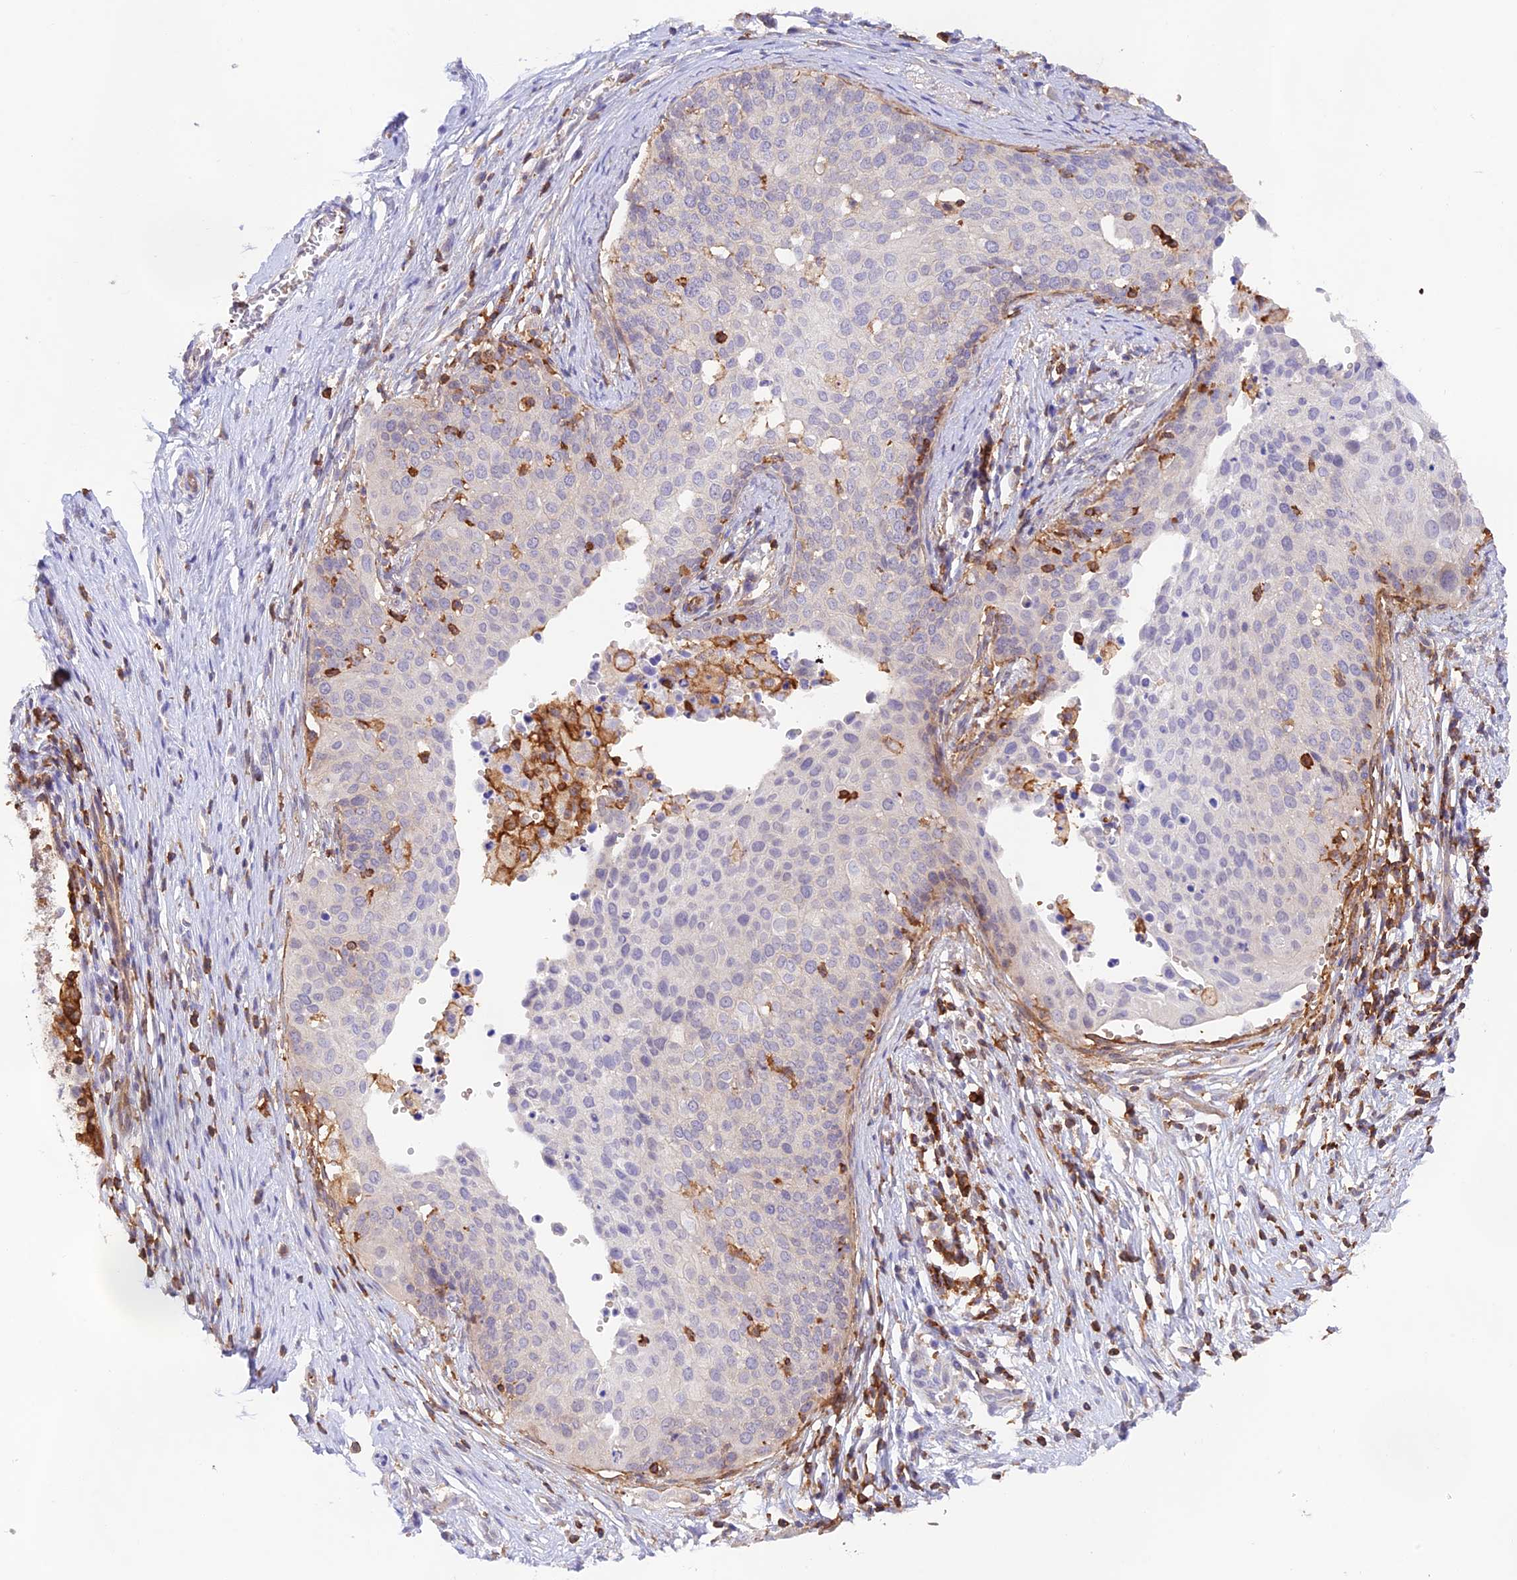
{"staining": {"intensity": "negative", "quantity": "none", "location": "none"}, "tissue": "cervical cancer", "cell_type": "Tumor cells", "image_type": "cancer", "snomed": [{"axis": "morphology", "description": "Squamous cell carcinoma, NOS"}, {"axis": "topography", "description": "Cervix"}], "caption": "Immunohistochemistry (IHC) of cervical cancer demonstrates no staining in tumor cells.", "gene": "DENND1C", "patient": {"sex": "female", "age": 44}}